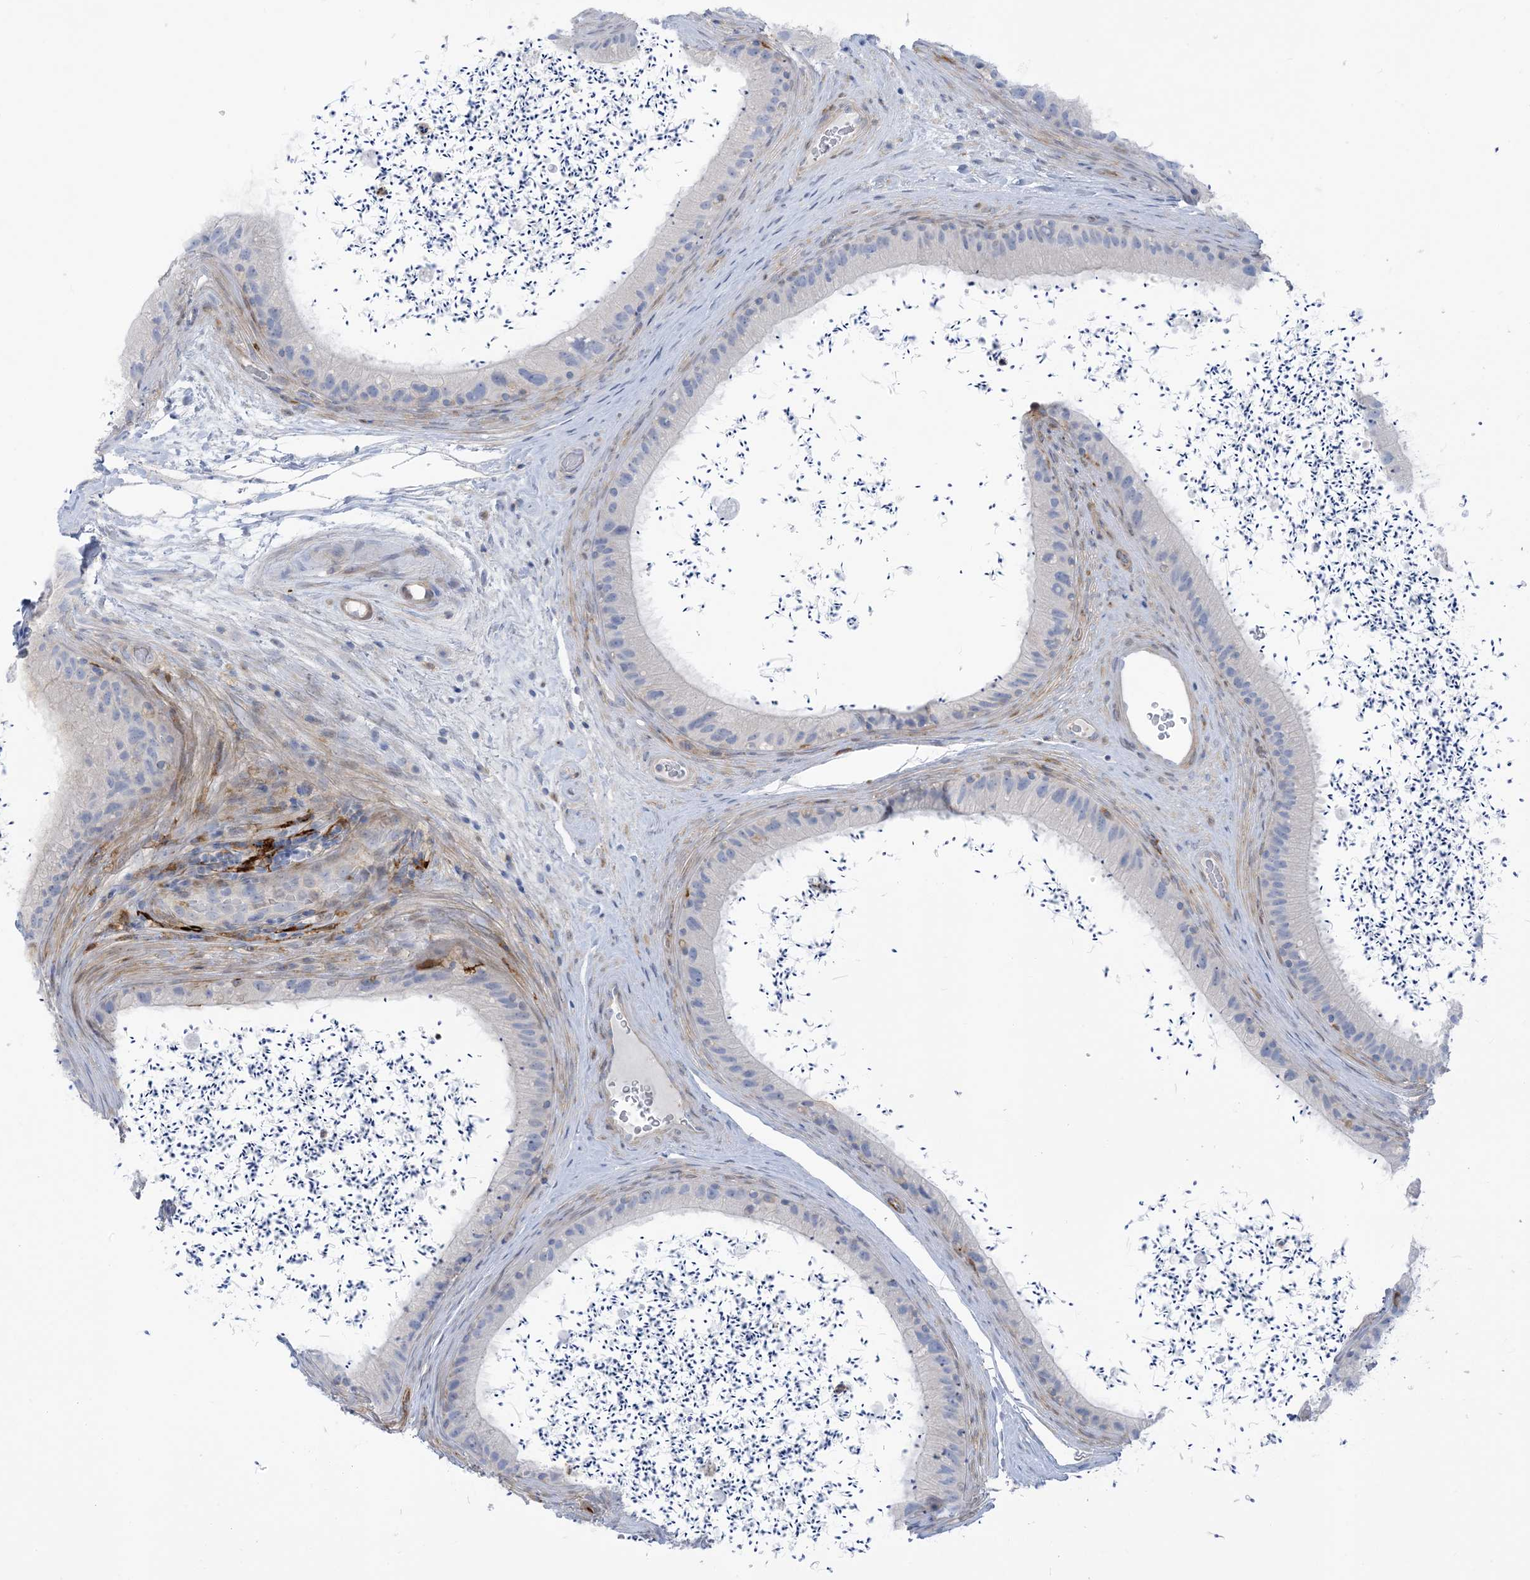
{"staining": {"intensity": "negative", "quantity": "none", "location": "none"}, "tissue": "epididymis", "cell_type": "Glandular cells", "image_type": "normal", "snomed": [{"axis": "morphology", "description": "Normal tissue, NOS"}, {"axis": "topography", "description": "Epididymis, spermatic cord, NOS"}], "caption": "The image demonstrates no staining of glandular cells in normal epididymis.", "gene": "ICMT", "patient": {"sex": "male", "age": 50}}